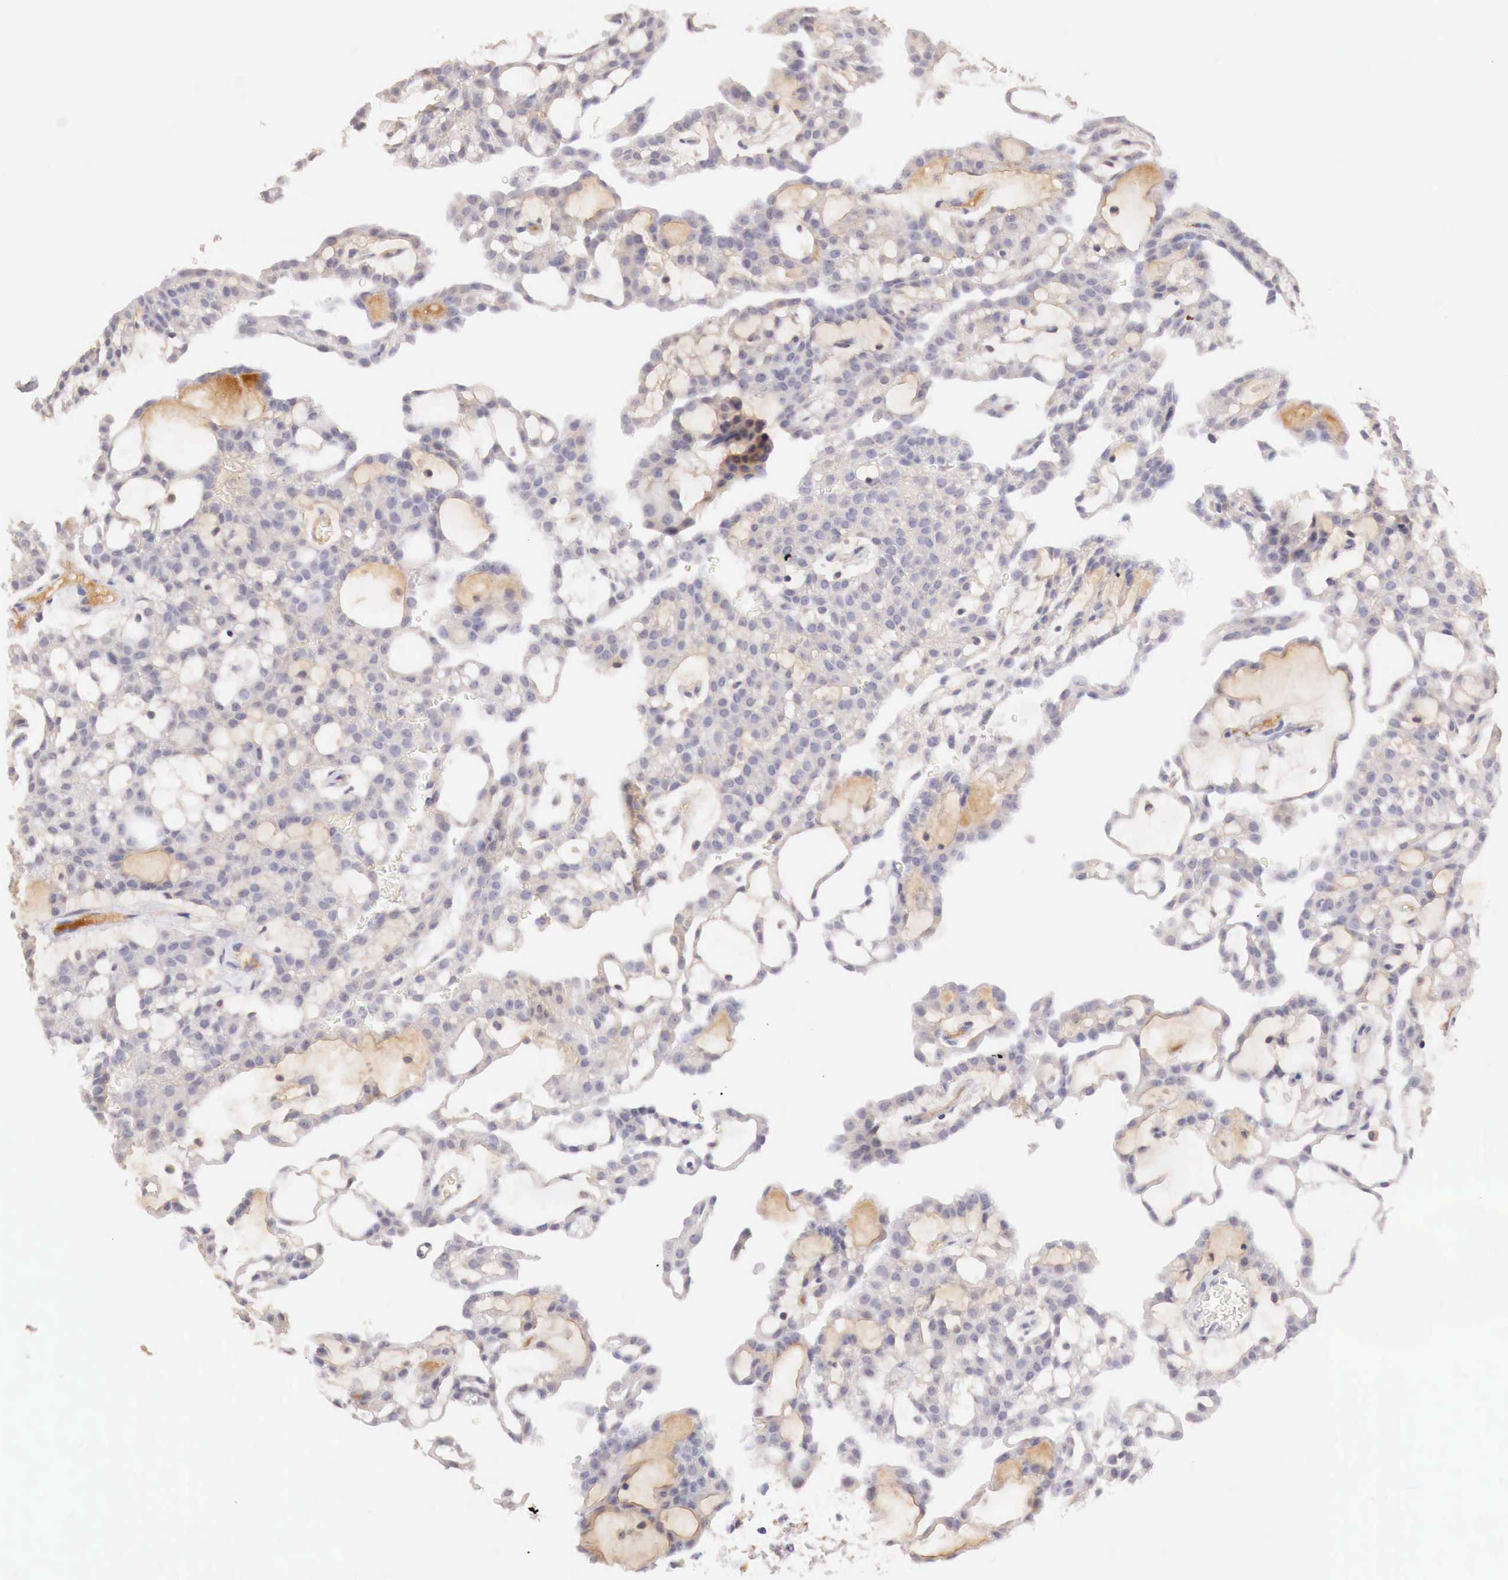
{"staining": {"intensity": "negative", "quantity": "none", "location": "none"}, "tissue": "renal cancer", "cell_type": "Tumor cells", "image_type": "cancer", "snomed": [{"axis": "morphology", "description": "Adenocarcinoma, NOS"}, {"axis": "topography", "description": "Kidney"}], "caption": "This is a image of immunohistochemistry staining of renal cancer (adenocarcinoma), which shows no expression in tumor cells.", "gene": "GATA1", "patient": {"sex": "male", "age": 63}}